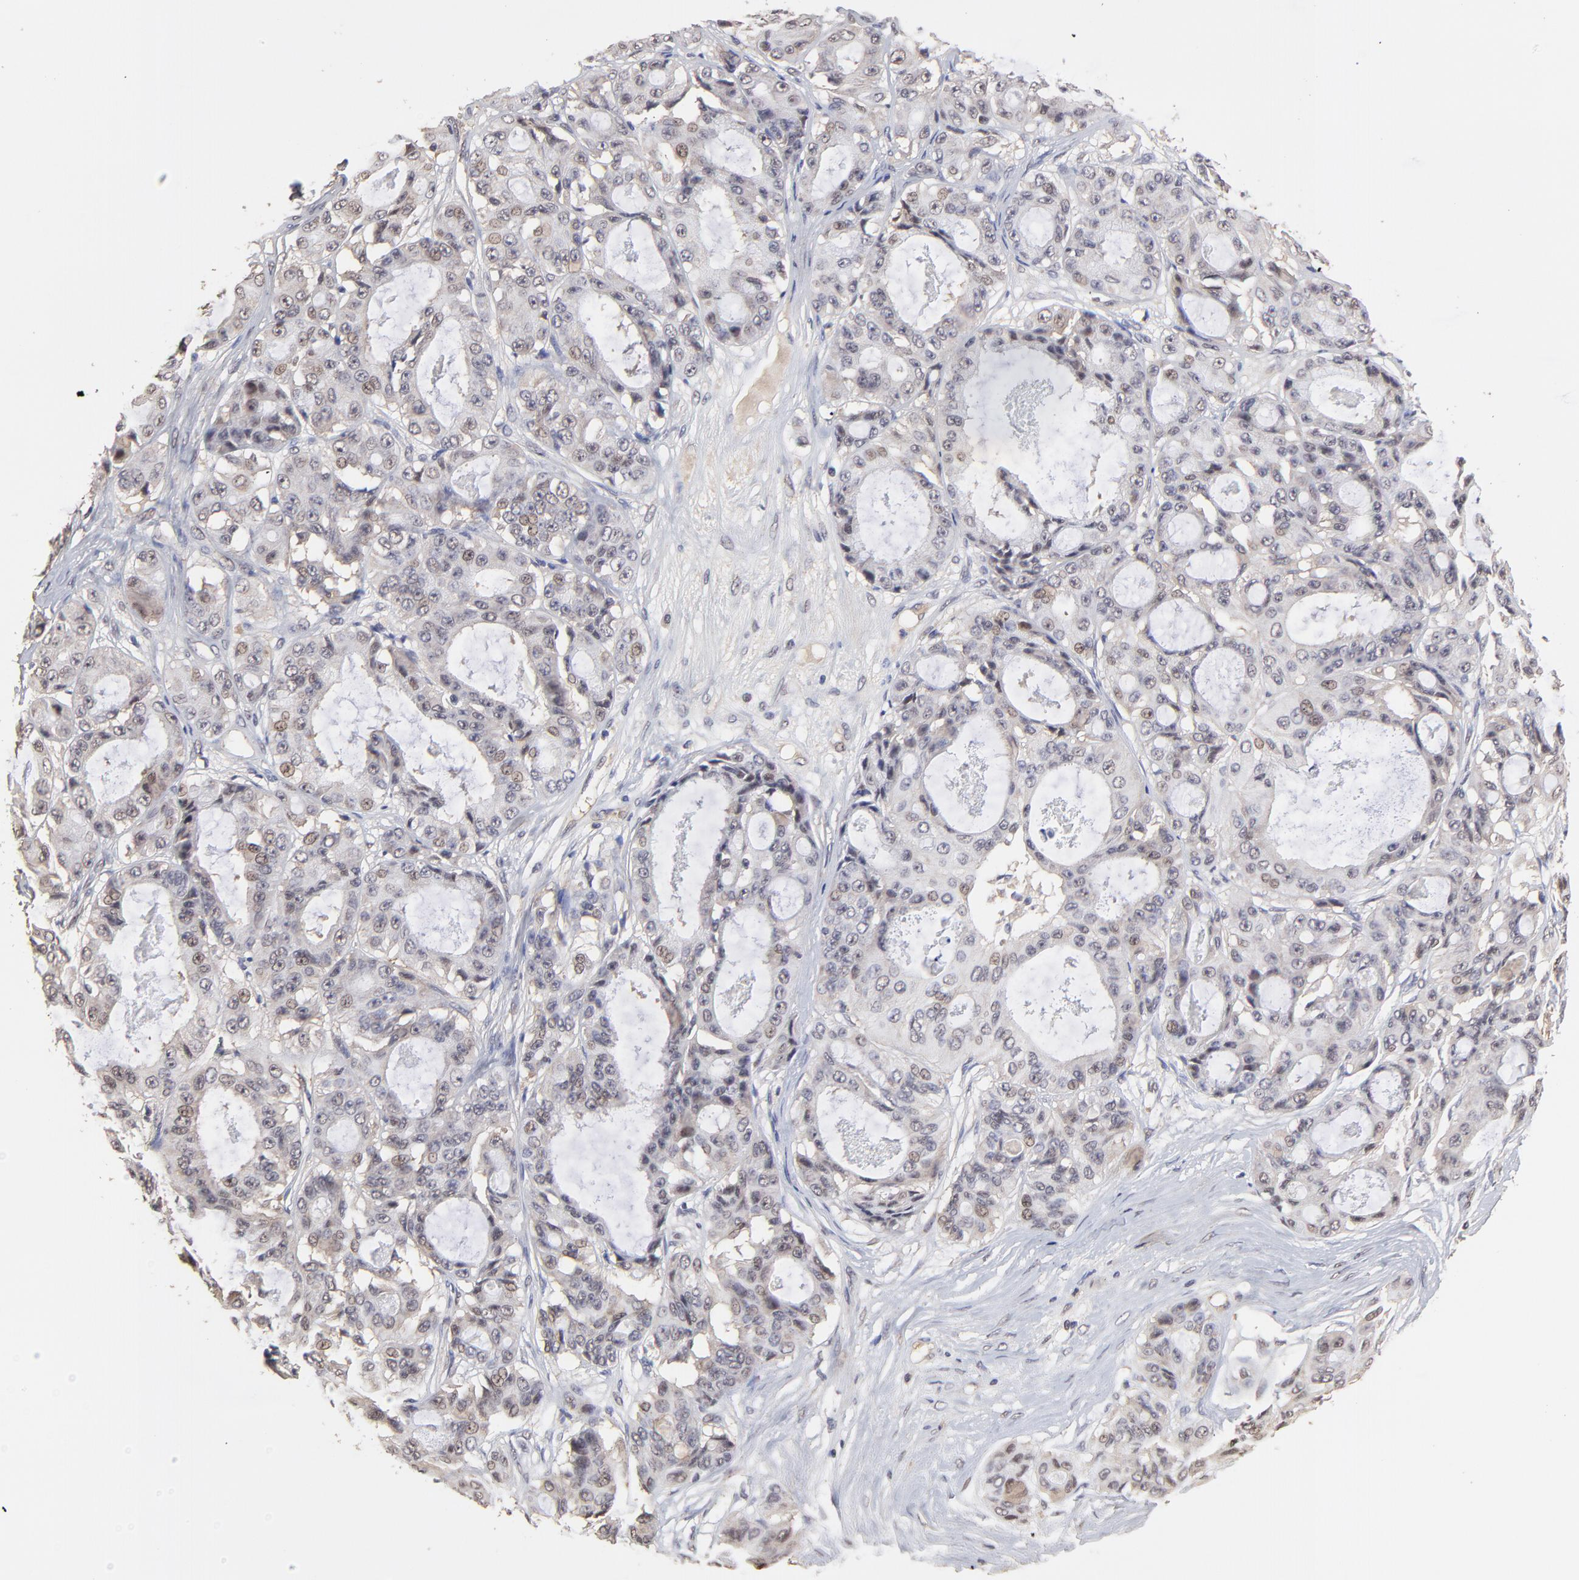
{"staining": {"intensity": "weak", "quantity": "25%-75%", "location": "cytoplasmic/membranous,nuclear"}, "tissue": "ovarian cancer", "cell_type": "Tumor cells", "image_type": "cancer", "snomed": [{"axis": "morphology", "description": "Carcinoma, endometroid"}, {"axis": "topography", "description": "Ovary"}], "caption": "About 25%-75% of tumor cells in human ovarian cancer display weak cytoplasmic/membranous and nuclear protein staining as visualized by brown immunohistochemical staining.", "gene": "PSMD14", "patient": {"sex": "female", "age": 61}}